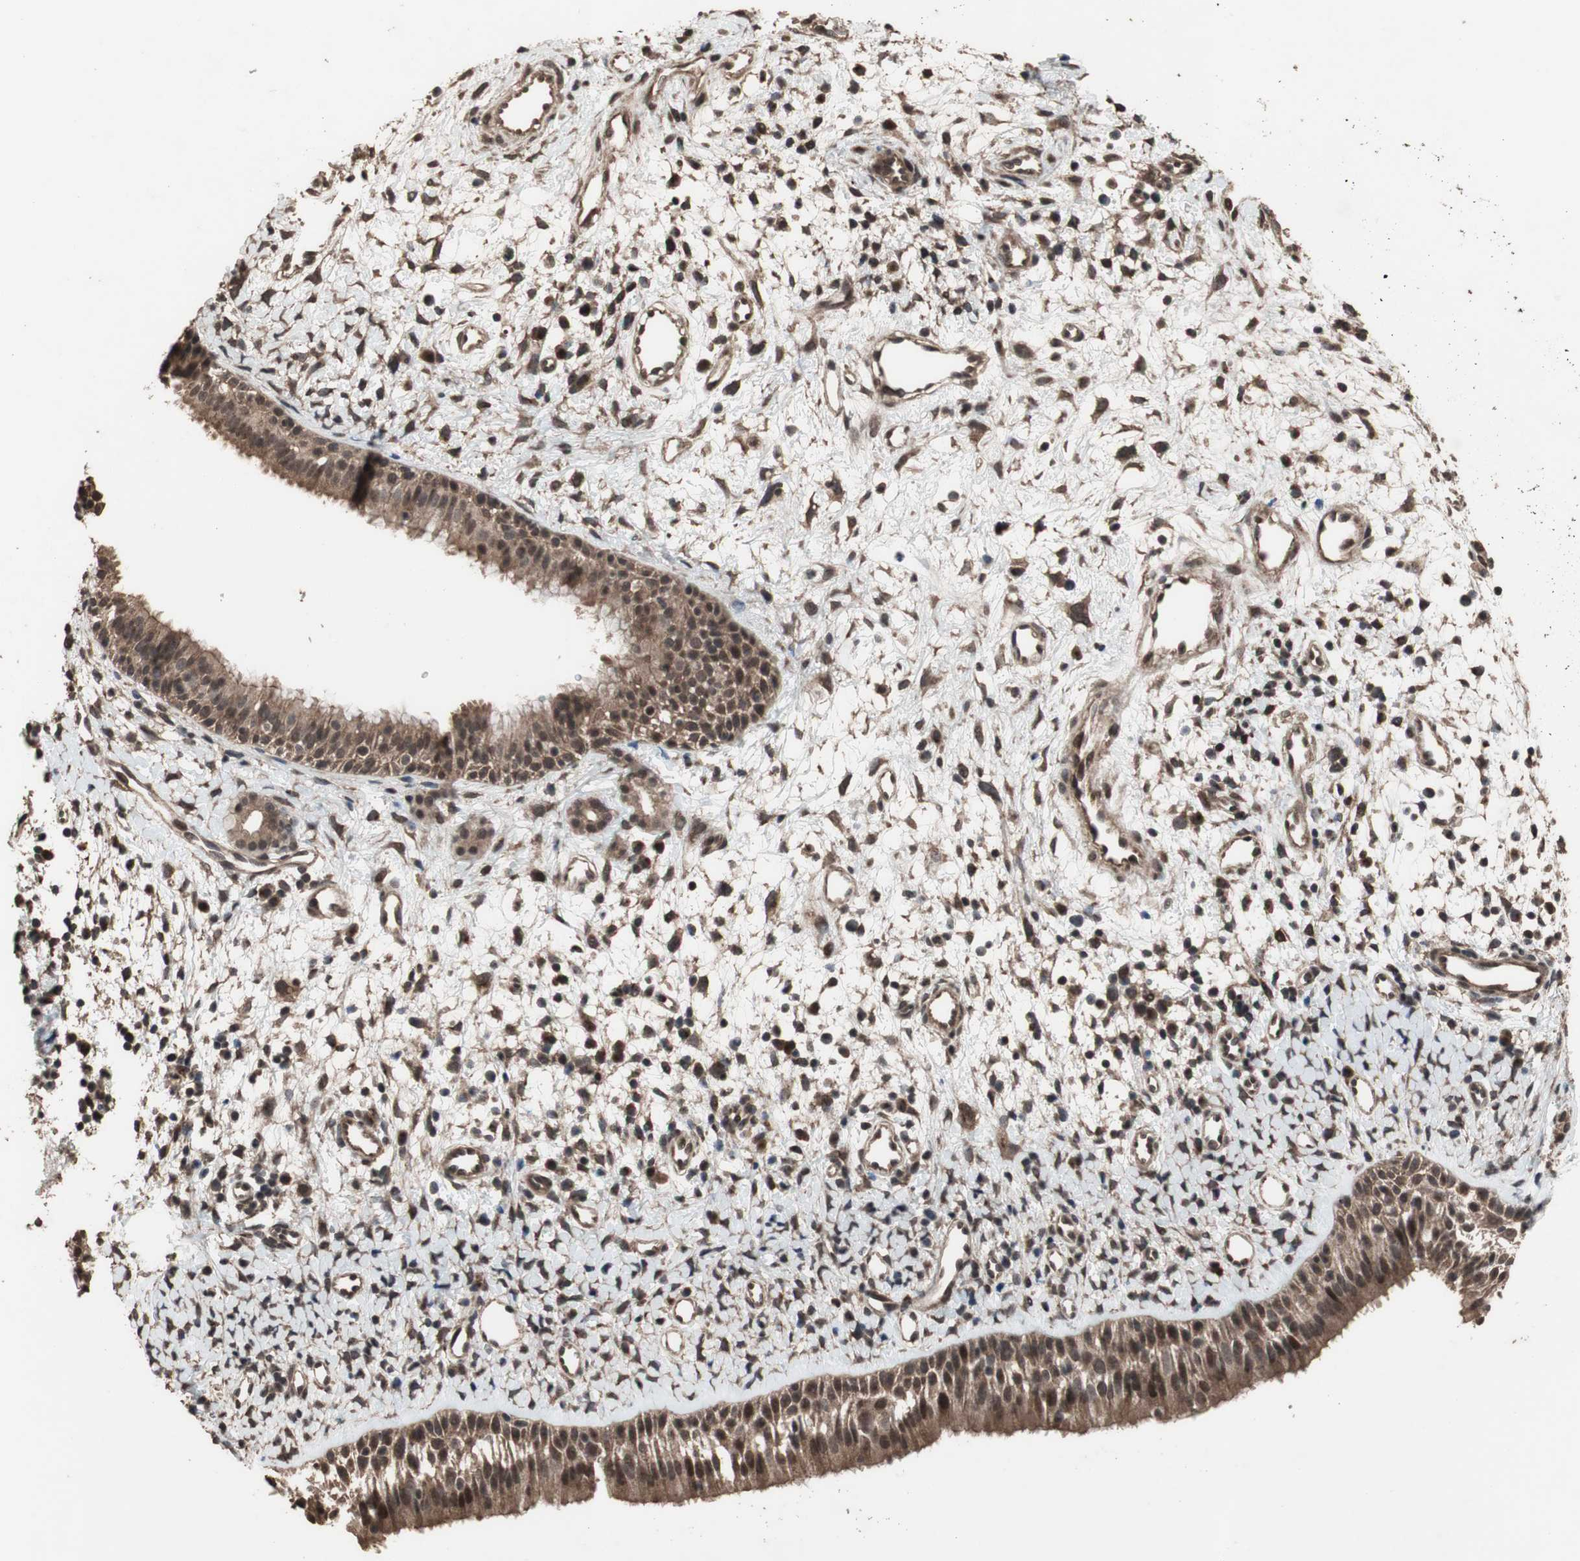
{"staining": {"intensity": "moderate", "quantity": ">75%", "location": "cytoplasmic/membranous,nuclear"}, "tissue": "nasopharynx", "cell_type": "Respiratory epithelial cells", "image_type": "normal", "snomed": [{"axis": "morphology", "description": "Normal tissue, NOS"}, {"axis": "topography", "description": "Nasopharynx"}], "caption": "Brown immunohistochemical staining in unremarkable nasopharynx reveals moderate cytoplasmic/membranous,nuclear positivity in approximately >75% of respiratory epithelial cells. (DAB (3,3'-diaminobenzidine) IHC with brightfield microscopy, high magnification).", "gene": "KANSL1", "patient": {"sex": "male", "age": 22}}